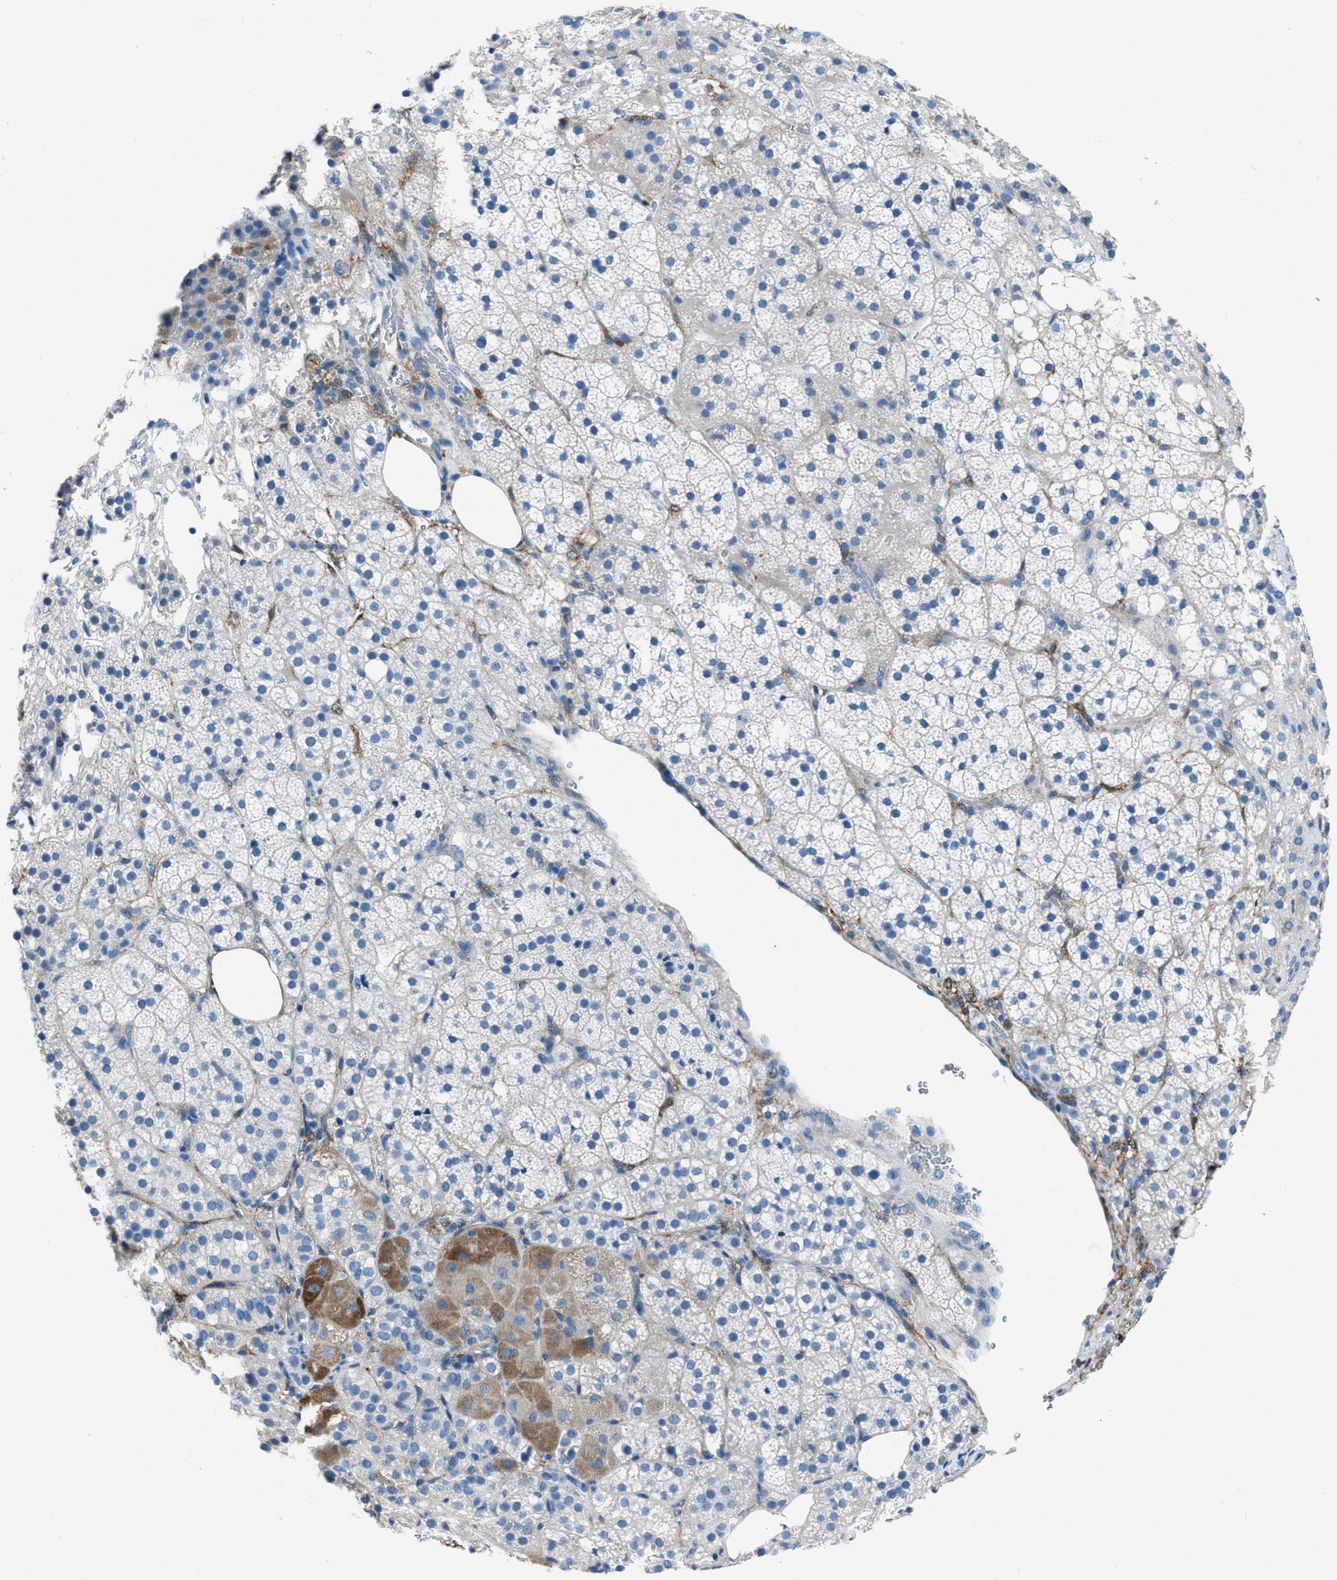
{"staining": {"intensity": "moderate", "quantity": "<25%", "location": "cytoplasmic/membranous"}, "tissue": "adrenal gland", "cell_type": "Glandular cells", "image_type": "normal", "snomed": [{"axis": "morphology", "description": "Normal tissue, NOS"}, {"axis": "topography", "description": "Adrenal gland"}], "caption": "Protein staining displays moderate cytoplasmic/membranous staining in about <25% of glandular cells in unremarkable adrenal gland.", "gene": "AMACR", "patient": {"sex": "female", "age": 59}}